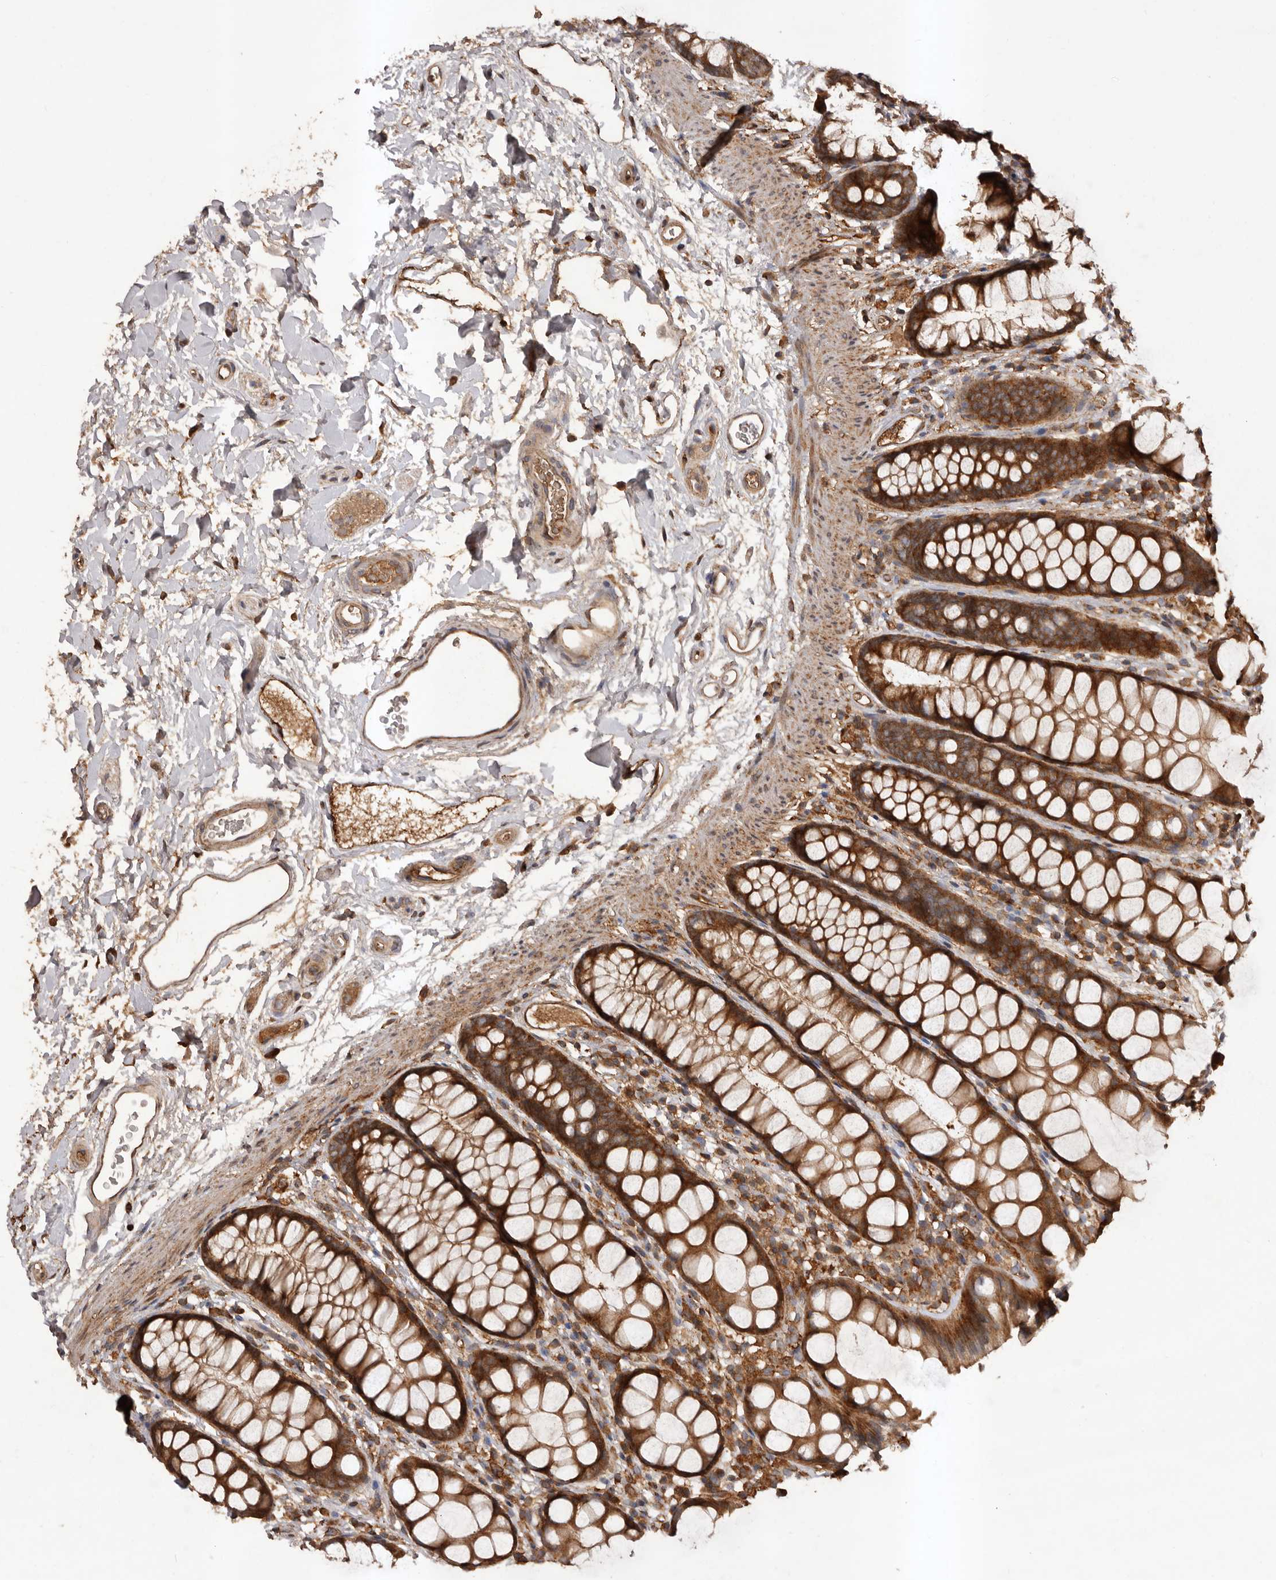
{"staining": {"intensity": "strong", "quantity": ">75%", "location": "cytoplasmic/membranous"}, "tissue": "rectum", "cell_type": "Glandular cells", "image_type": "normal", "snomed": [{"axis": "morphology", "description": "Normal tissue, NOS"}, {"axis": "topography", "description": "Rectum"}], "caption": "Brown immunohistochemical staining in benign rectum shows strong cytoplasmic/membranous expression in approximately >75% of glandular cells.", "gene": "SLC22A3", "patient": {"sex": "female", "age": 65}}